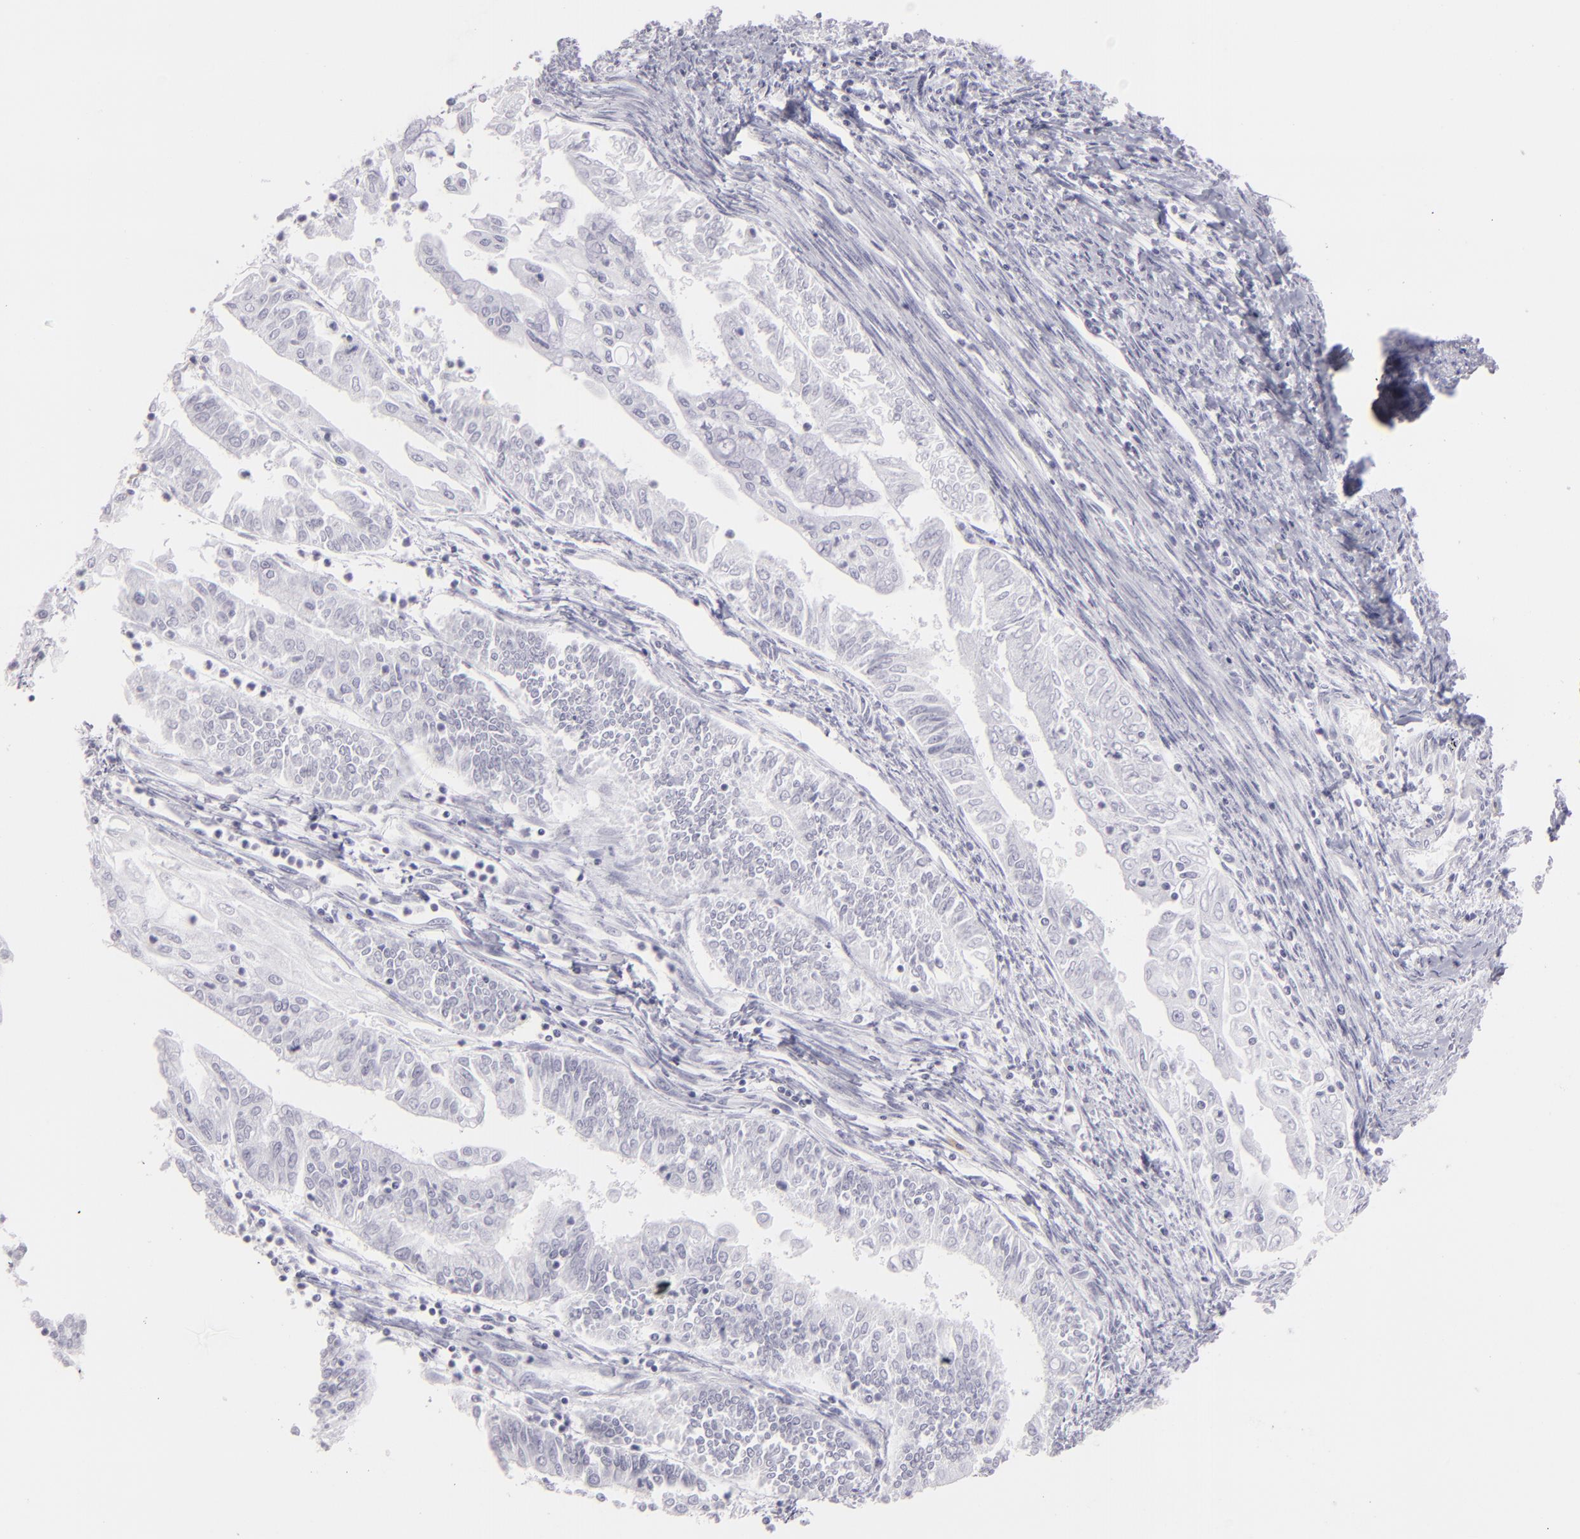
{"staining": {"intensity": "negative", "quantity": "none", "location": "none"}, "tissue": "endometrial cancer", "cell_type": "Tumor cells", "image_type": "cancer", "snomed": [{"axis": "morphology", "description": "Adenocarcinoma, NOS"}, {"axis": "topography", "description": "Endometrium"}], "caption": "Image shows no protein positivity in tumor cells of adenocarcinoma (endometrial) tissue. (Stains: DAB immunohistochemistry with hematoxylin counter stain, Microscopy: brightfield microscopy at high magnification).", "gene": "FLG", "patient": {"sex": "female", "age": 75}}